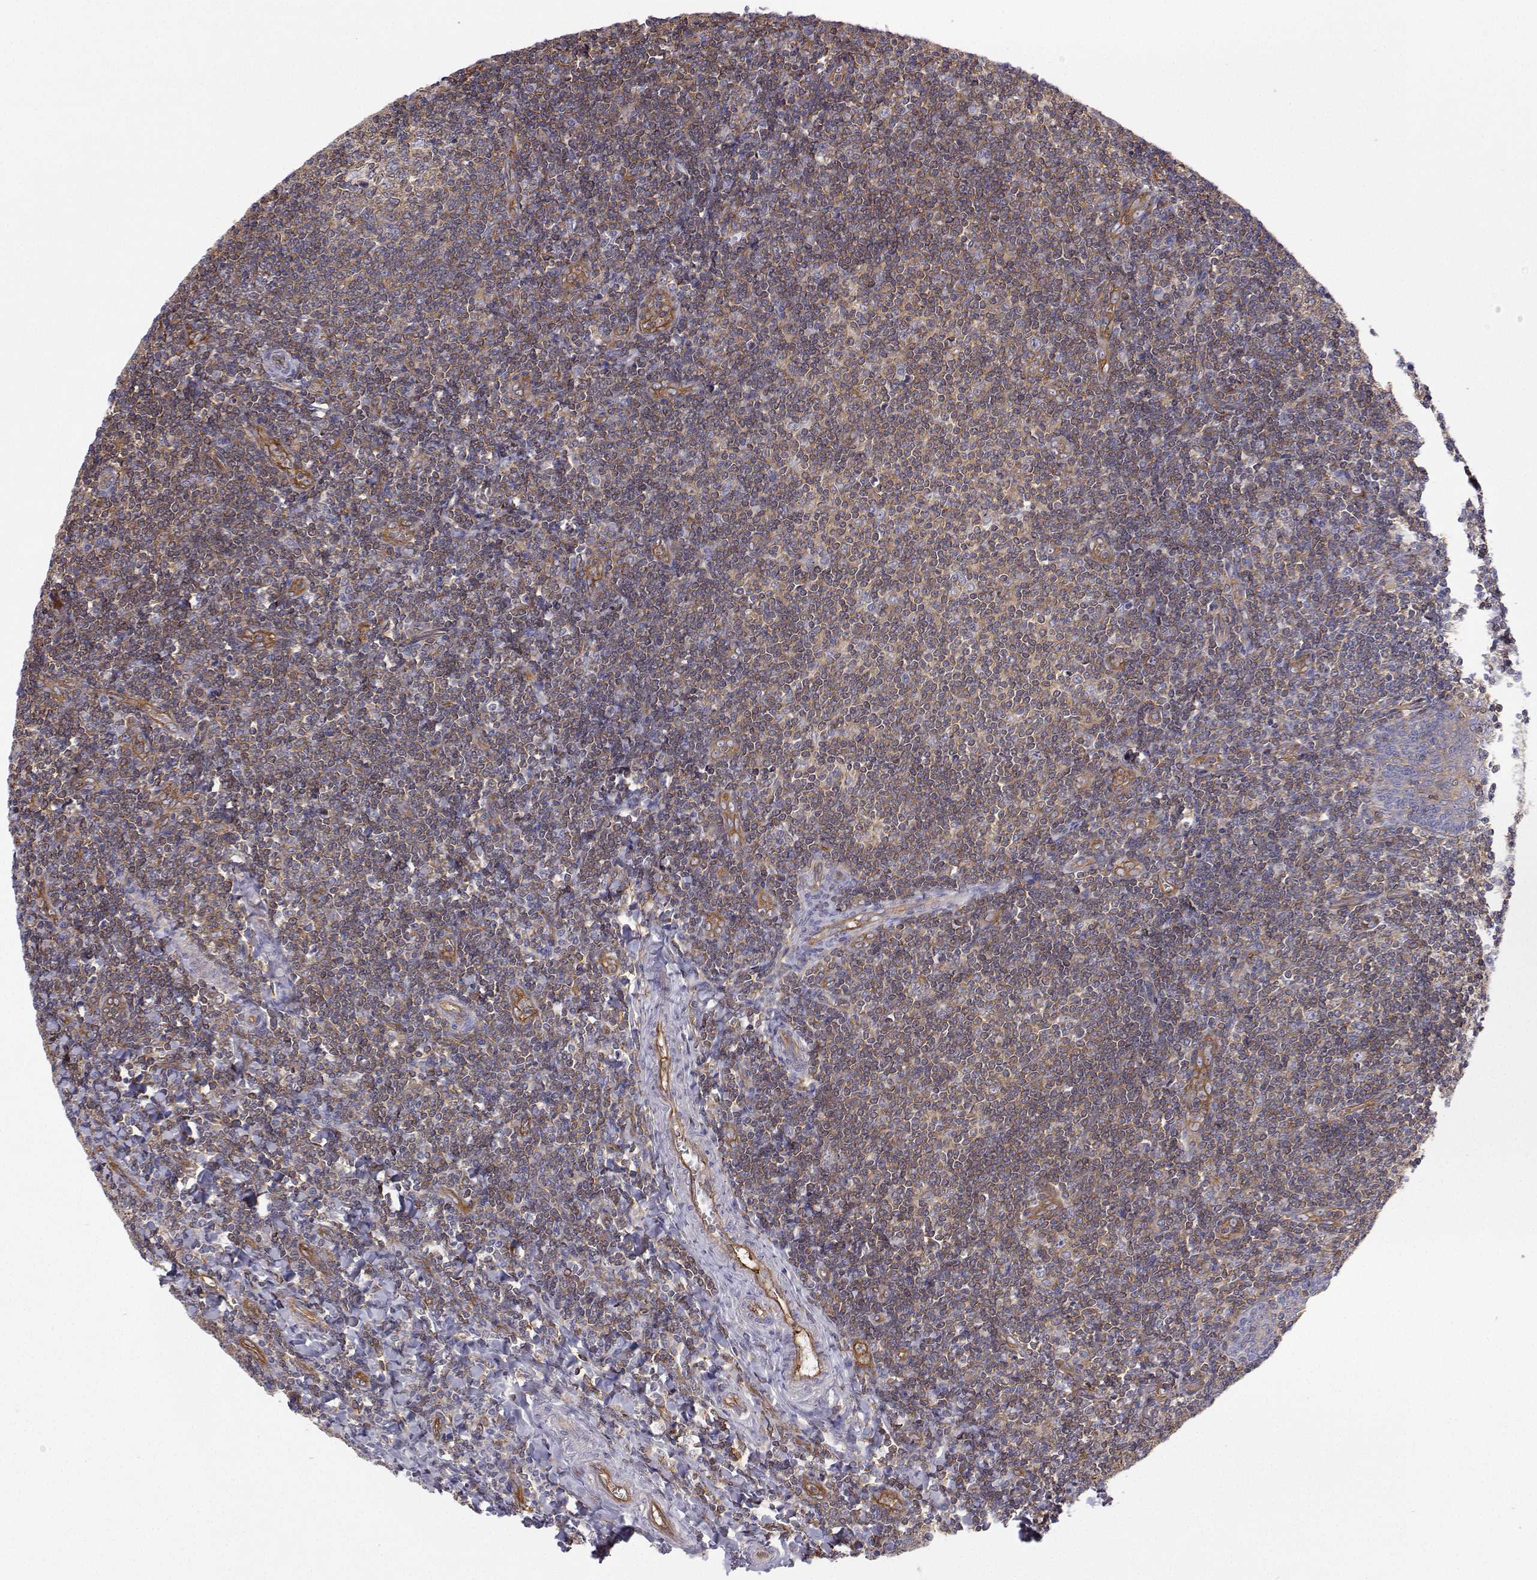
{"staining": {"intensity": "moderate", "quantity": ">75%", "location": "cytoplasmic/membranous"}, "tissue": "tonsil", "cell_type": "Germinal center cells", "image_type": "normal", "snomed": [{"axis": "morphology", "description": "Normal tissue, NOS"}, {"axis": "morphology", "description": "Inflammation, NOS"}, {"axis": "topography", "description": "Tonsil"}], "caption": "Moderate cytoplasmic/membranous positivity is present in approximately >75% of germinal center cells in benign tonsil. The staining was performed using DAB (3,3'-diaminobenzidine), with brown indicating positive protein expression. Nuclei are stained blue with hematoxylin.", "gene": "MYH9", "patient": {"sex": "female", "age": 31}}